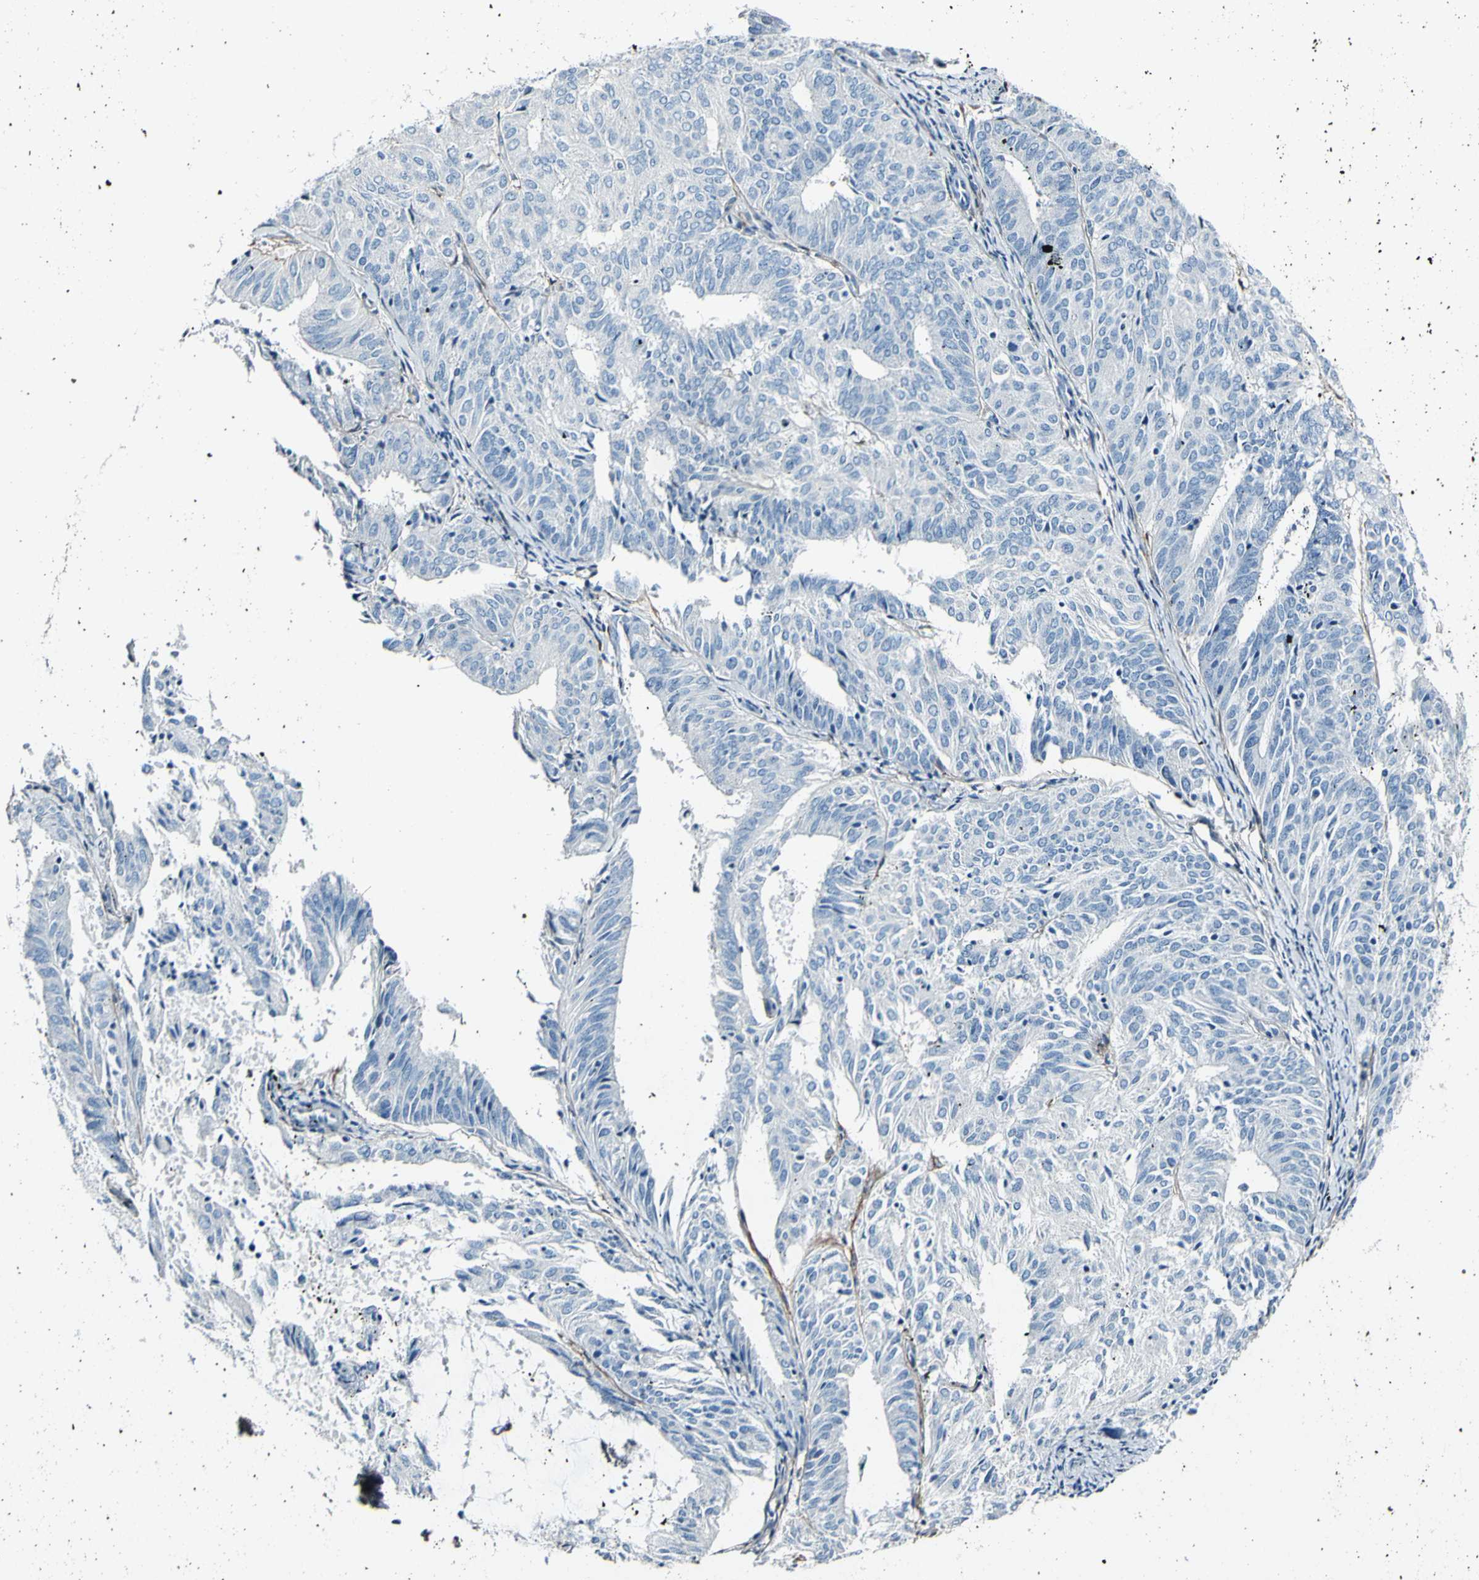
{"staining": {"intensity": "negative", "quantity": "none", "location": "none"}, "tissue": "endometrial cancer", "cell_type": "Tumor cells", "image_type": "cancer", "snomed": [{"axis": "morphology", "description": "Adenocarcinoma, NOS"}, {"axis": "topography", "description": "Uterus"}], "caption": "Endometrial cancer was stained to show a protein in brown. There is no significant staining in tumor cells.", "gene": "COL6A3", "patient": {"sex": "female", "age": 60}}